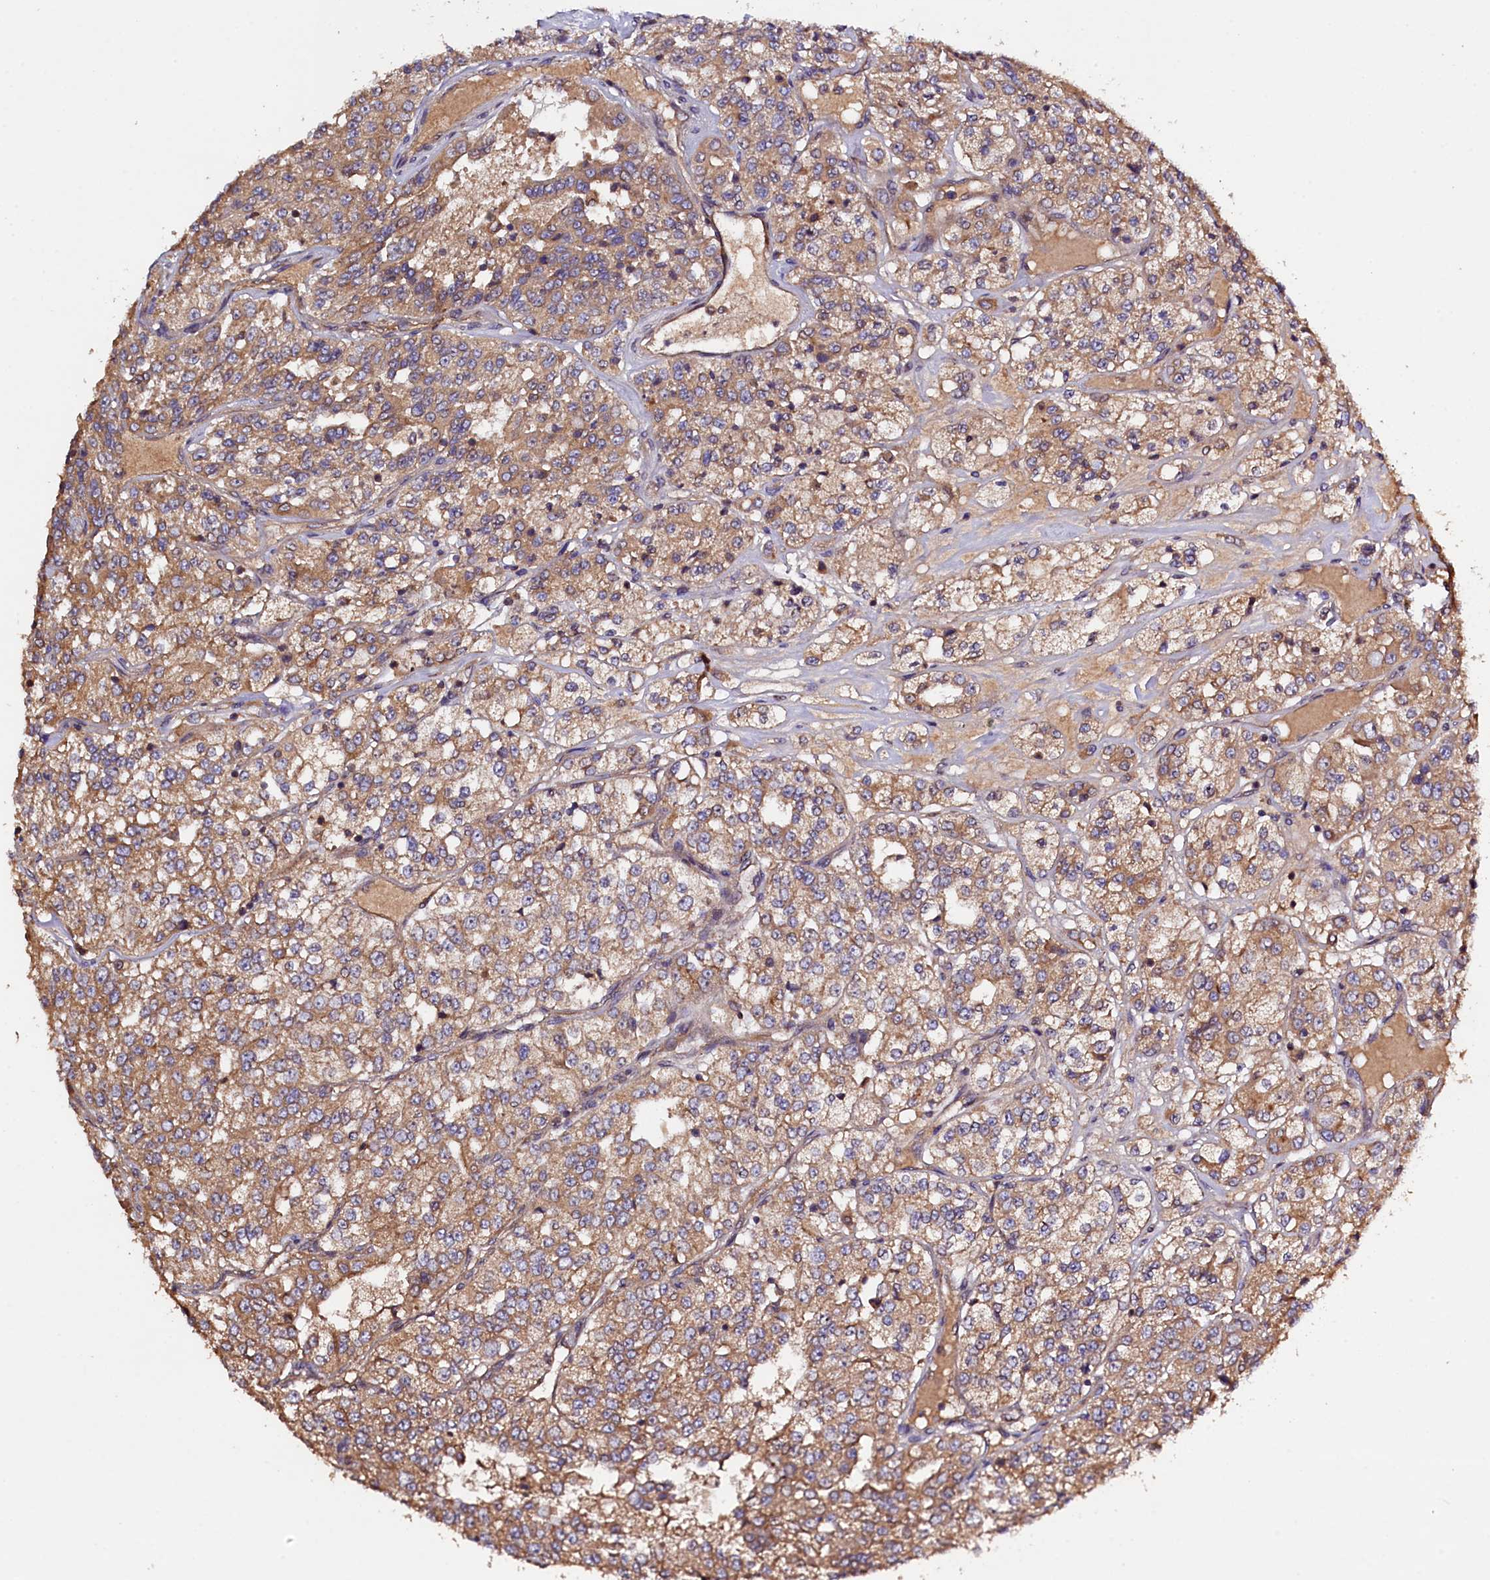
{"staining": {"intensity": "moderate", "quantity": ">75%", "location": "cytoplasmic/membranous"}, "tissue": "renal cancer", "cell_type": "Tumor cells", "image_type": "cancer", "snomed": [{"axis": "morphology", "description": "Adenocarcinoma, NOS"}, {"axis": "topography", "description": "Kidney"}], "caption": "Adenocarcinoma (renal) stained with a protein marker reveals moderate staining in tumor cells.", "gene": "KLC2", "patient": {"sex": "female", "age": 63}}